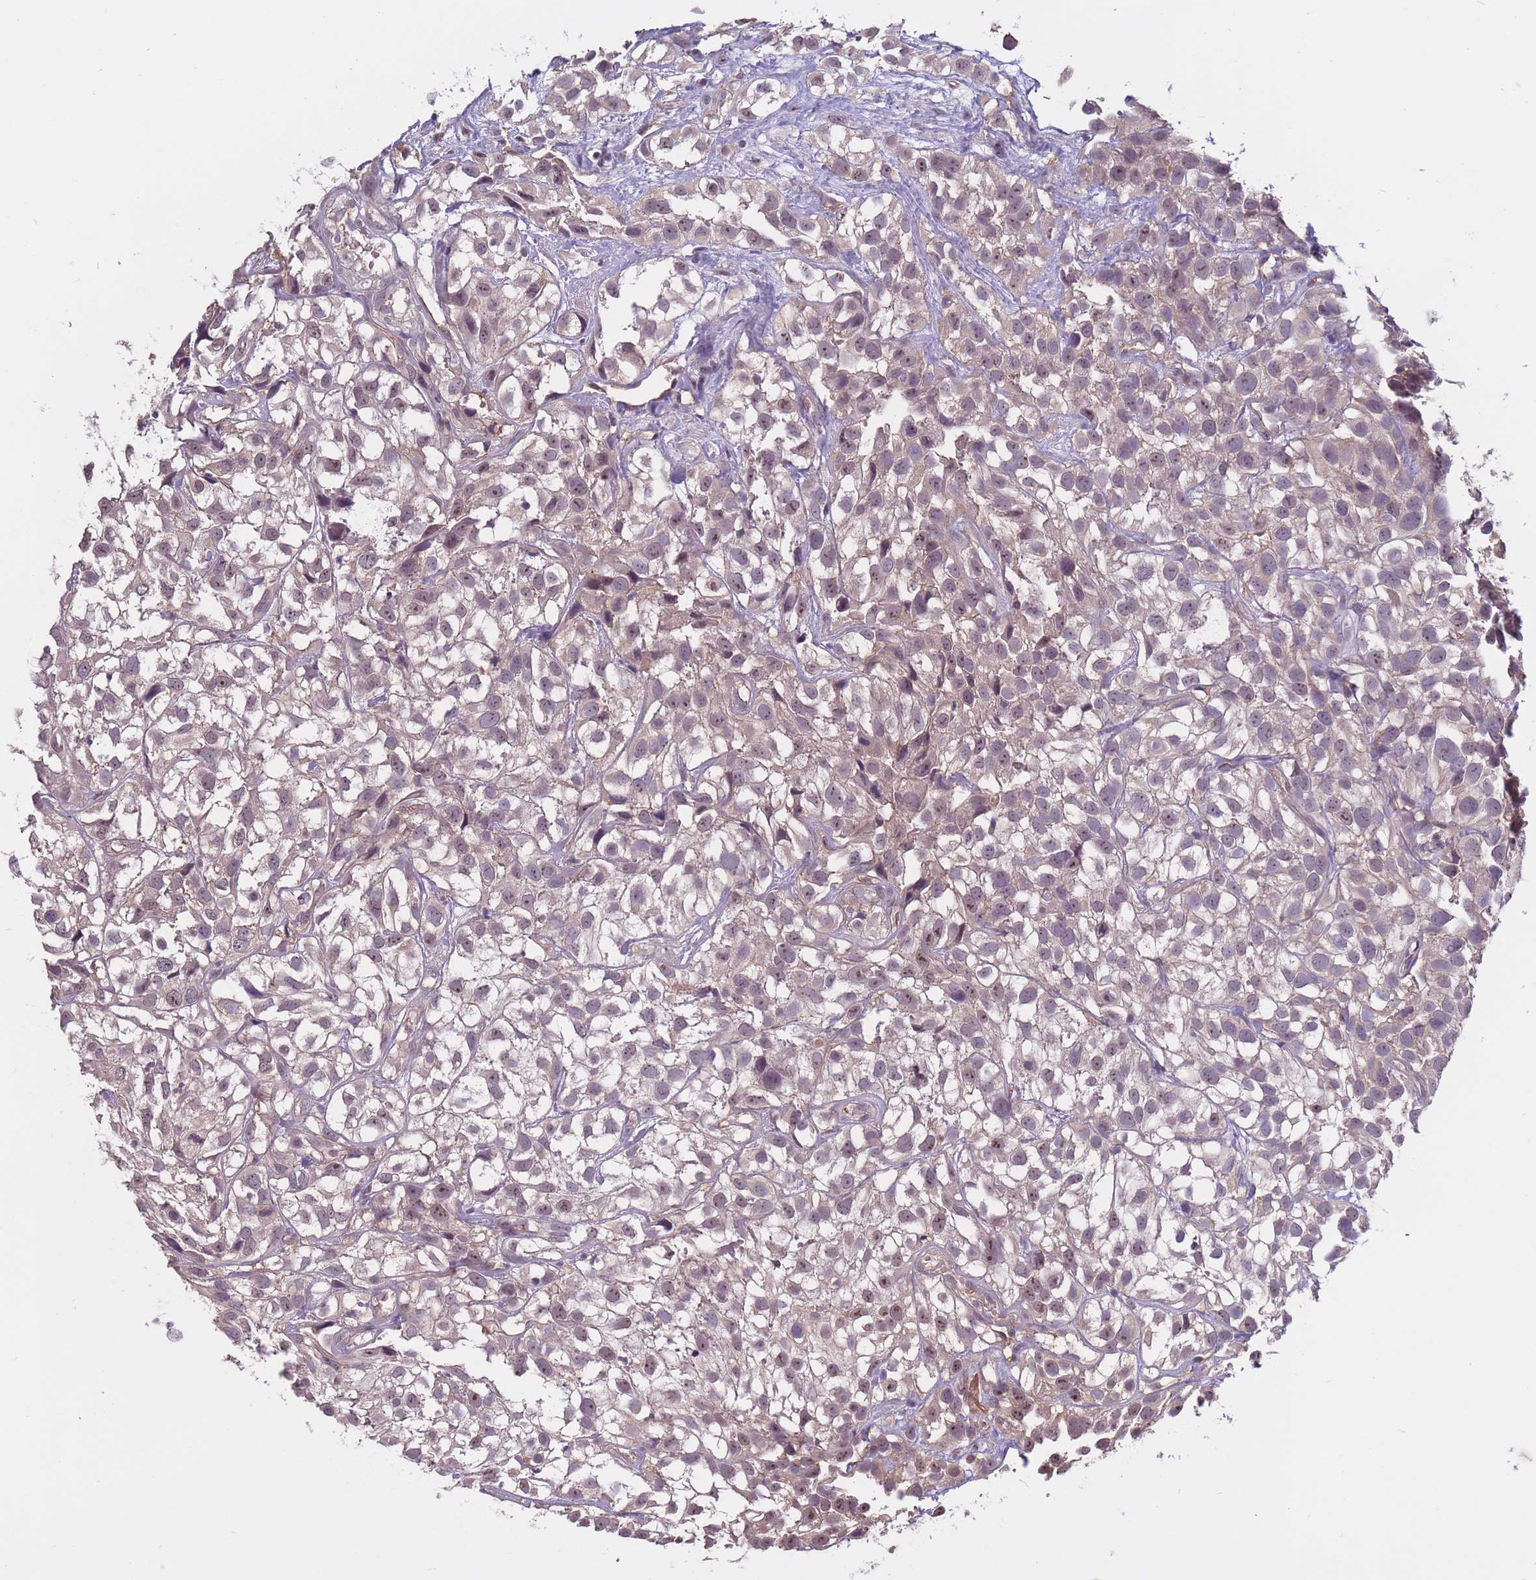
{"staining": {"intensity": "weak", "quantity": "<25%", "location": "nuclear"}, "tissue": "urothelial cancer", "cell_type": "Tumor cells", "image_type": "cancer", "snomed": [{"axis": "morphology", "description": "Urothelial carcinoma, High grade"}, {"axis": "topography", "description": "Urinary bladder"}], "caption": "DAB (3,3'-diaminobenzidine) immunohistochemical staining of urothelial cancer shows no significant staining in tumor cells.", "gene": "KIAA1755", "patient": {"sex": "male", "age": 56}}